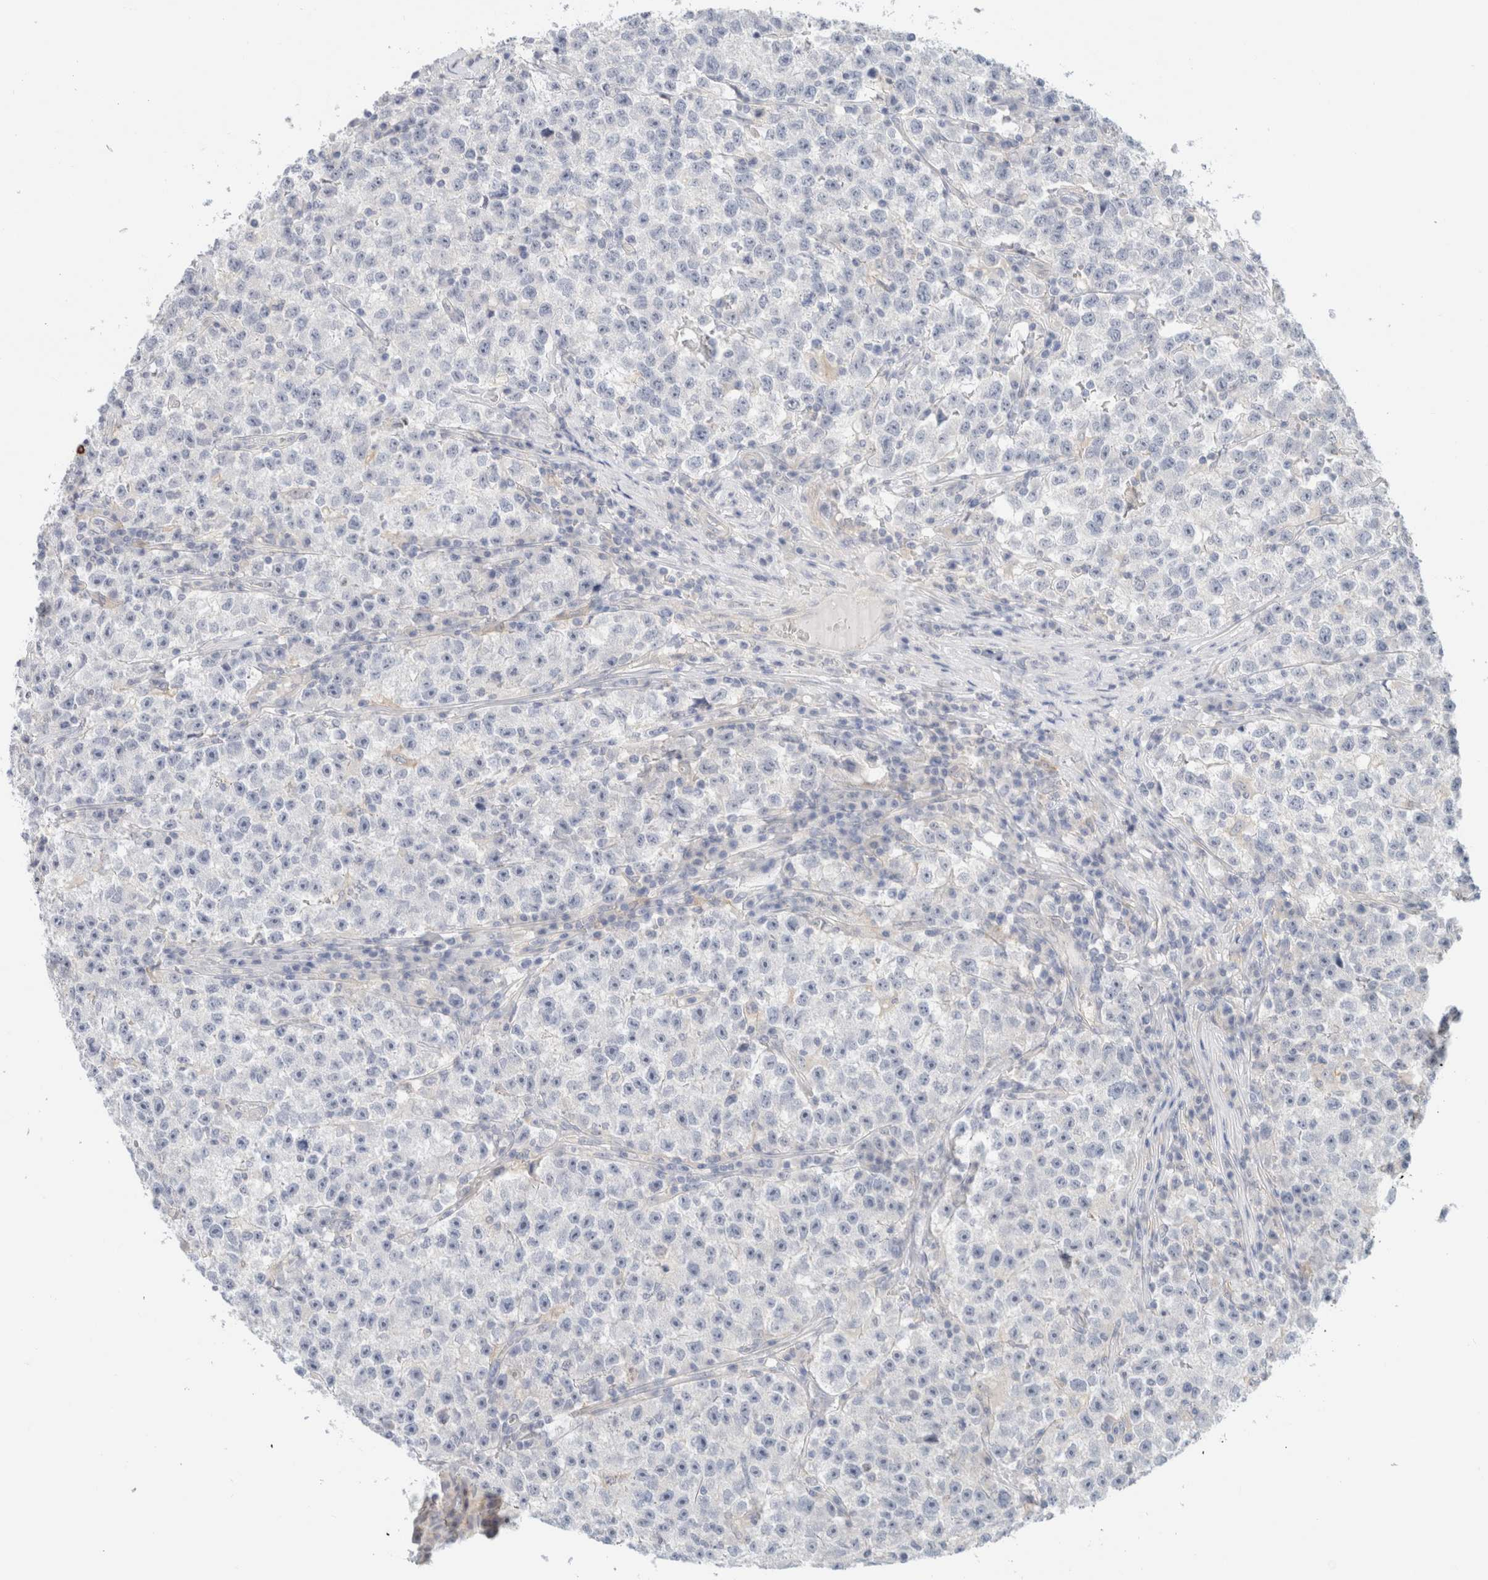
{"staining": {"intensity": "negative", "quantity": "none", "location": "none"}, "tissue": "testis cancer", "cell_type": "Tumor cells", "image_type": "cancer", "snomed": [{"axis": "morphology", "description": "Seminoma, NOS"}, {"axis": "topography", "description": "Testis"}], "caption": "This is an immunohistochemistry (IHC) histopathology image of human seminoma (testis). There is no expression in tumor cells.", "gene": "SDR16C5", "patient": {"sex": "male", "age": 22}}